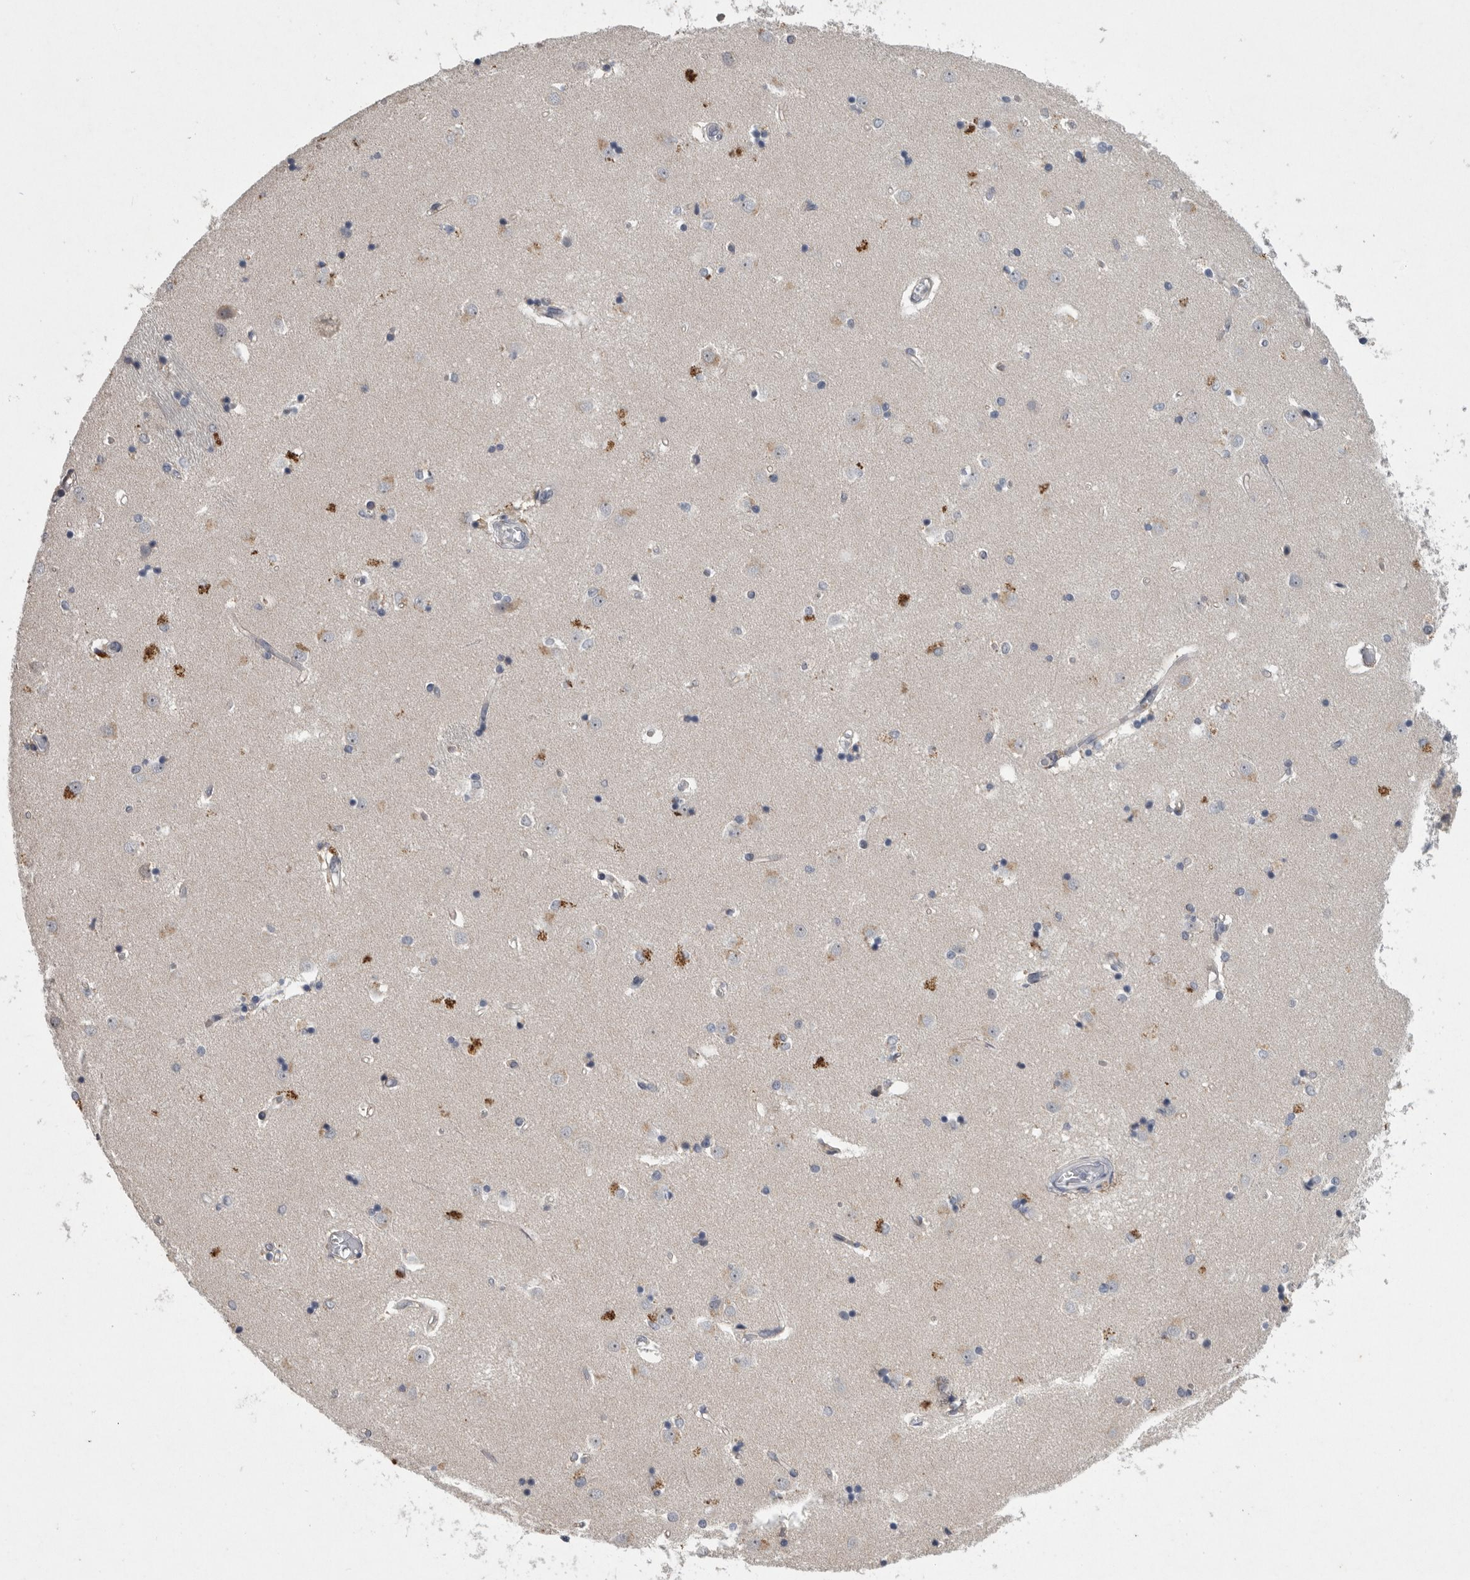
{"staining": {"intensity": "moderate", "quantity": "<25%", "location": "cytoplasmic/membranous"}, "tissue": "caudate", "cell_type": "Glial cells", "image_type": "normal", "snomed": [{"axis": "morphology", "description": "Normal tissue, NOS"}, {"axis": "topography", "description": "Lateral ventricle wall"}], "caption": "Immunohistochemical staining of unremarkable caudate demonstrates <25% levels of moderate cytoplasmic/membranous protein positivity in about <25% of glial cells.", "gene": "MAN2A1", "patient": {"sex": "male", "age": 45}}